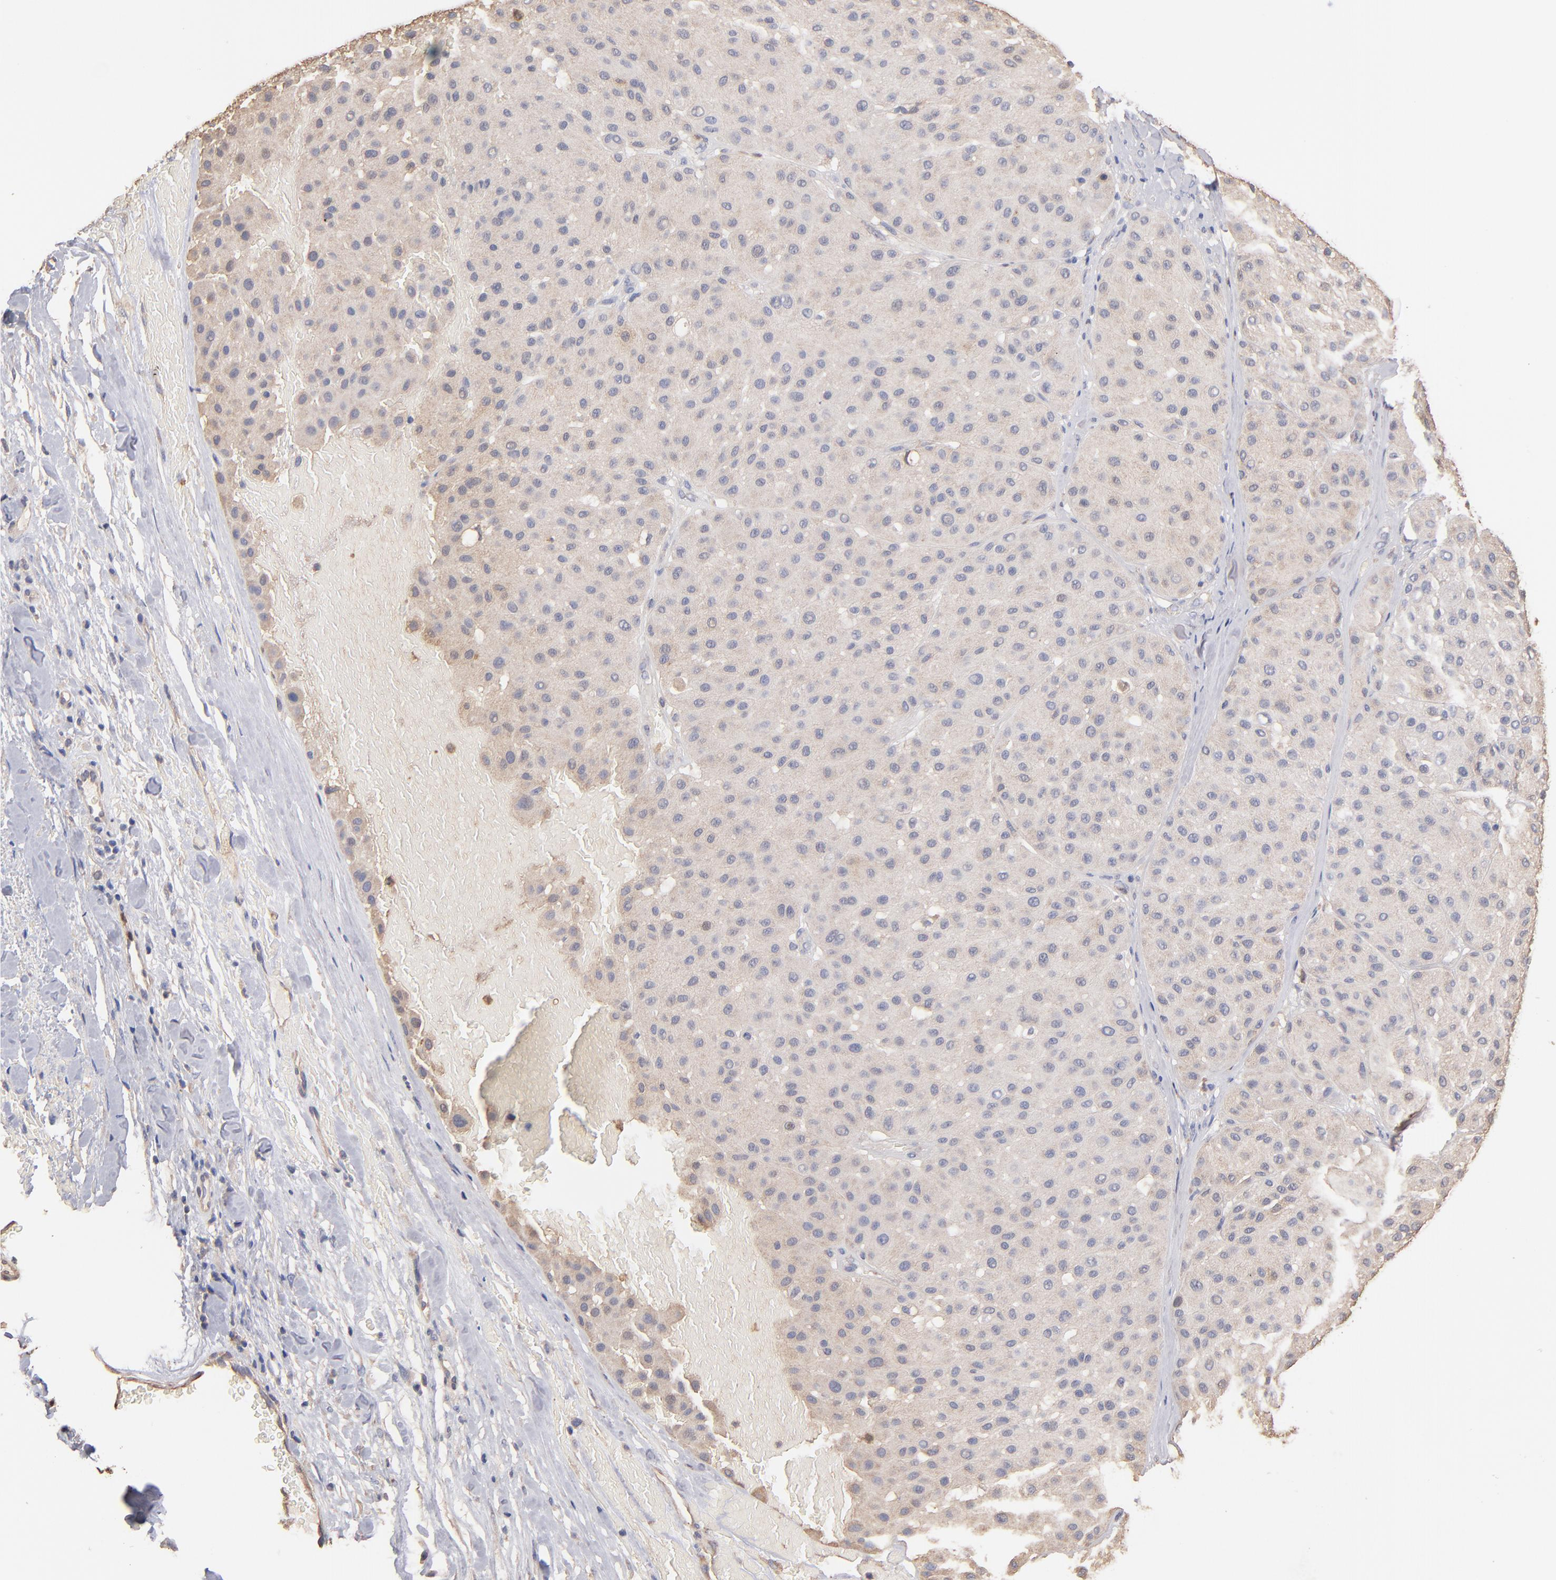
{"staining": {"intensity": "weak", "quantity": ">75%", "location": "cytoplasmic/membranous"}, "tissue": "melanoma", "cell_type": "Tumor cells", "image_type": "cancer", "snomed": [{"axis": "morphology", "description": "Normal tissue, NOS"}, {"axis": "morphology", "description": "Malignant melanoma, Metastatic site"}, {"axis": "topography", "description": "Skin"}], "caption": "Malignant melanoma (metastatic site) was stained to show a protein in brown. There is low levels of weak cytoplasmic/membranous positivity in about >75% of tumor cells.", "gene": "RO60", "patient": {"sex": "male", "age": 41}}